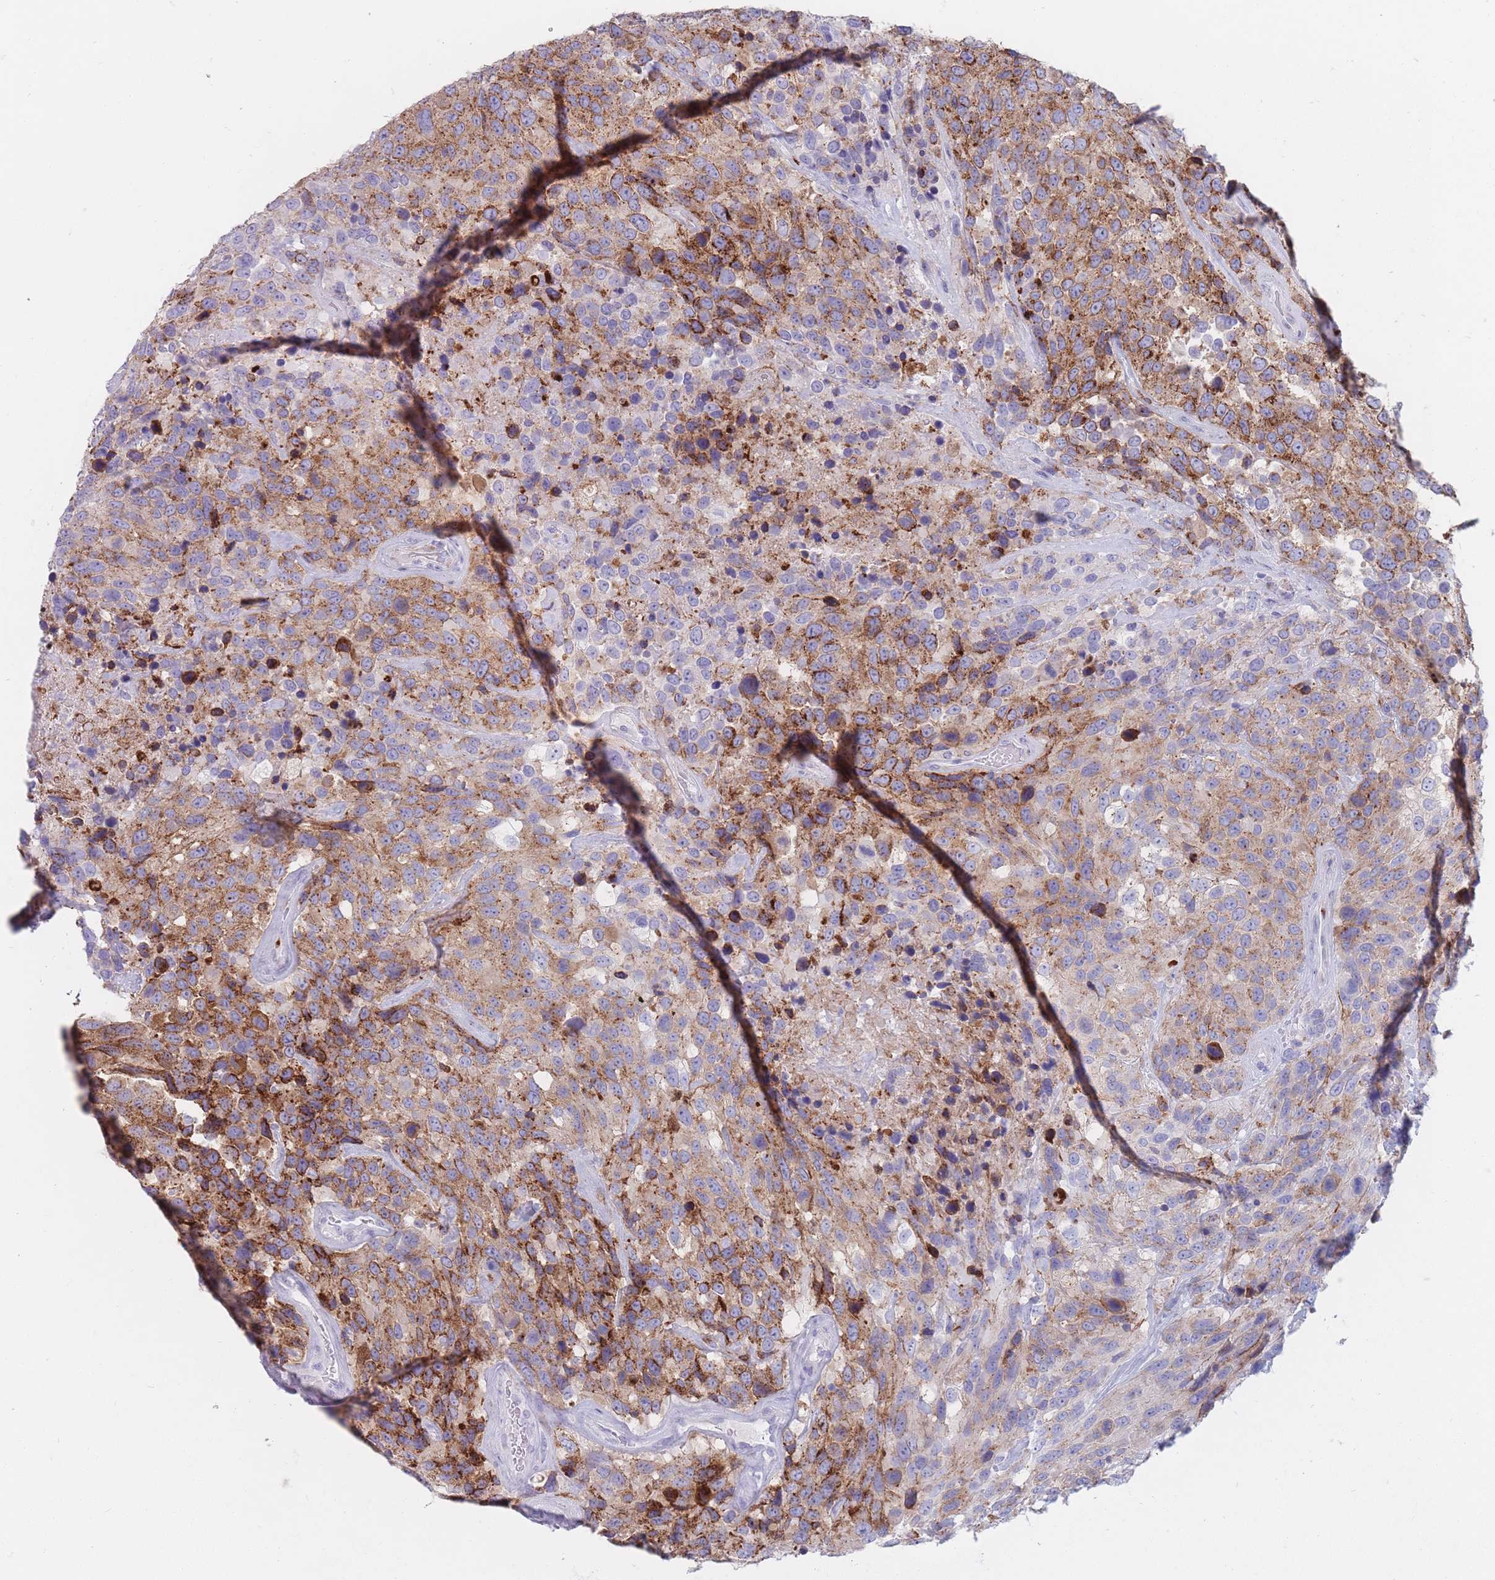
{"staining": {"intensity": "moderate", "quantity": "25%-75%", "location": "cytoplasmic/membranous"}, "tissue": "urothelial cancer", "cell_type": "Tumor cells", "image_type": "cancer", "snomed": [{"axis": "morphology", "description": "Urothelial carcinoma, High grade"}, {"axis": "topography", "description": "Urinary bladder"}], "caption": "Immunohistochemical staining of urothelial carcinoma (high-grade) displays medium levels of moderate cytoplasmic/membranous protein staining in about 25%-75% of tumor cells.", "gene": "ST3GAL5", "patient": {"sex": "male", "age": 56}}